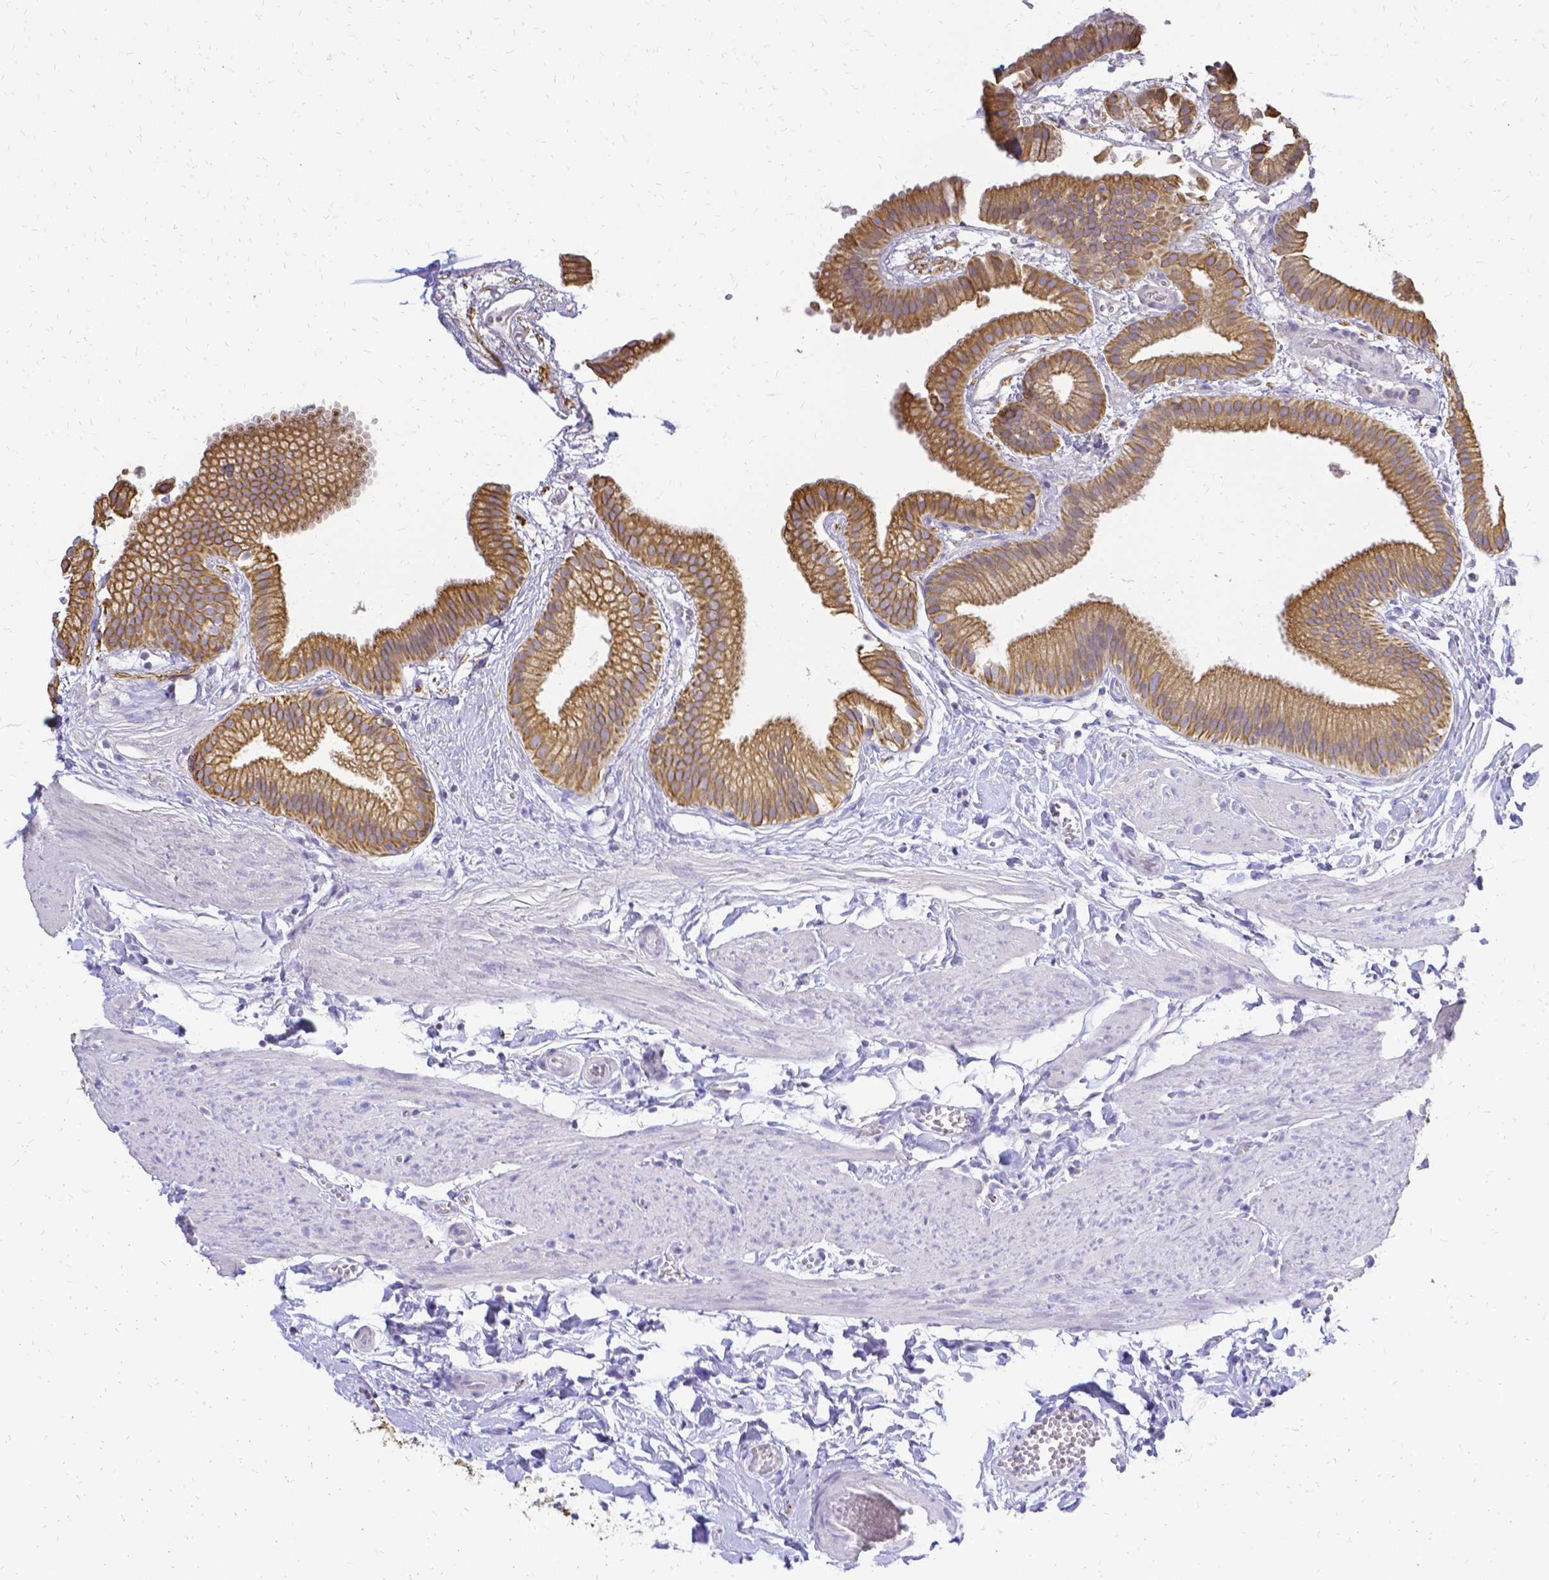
{"staining": {"intensity": "moderate", "quantity": ">75%", "location": "cytoplasmic/membranous"}, "tissue": "gallbladder", "cell_type": "Glandular cells", "image_type": "normal", "snomed": [{"axis": "morphology", "description": "Normal tissue, NOS"}, {"axis": "topography", "description": "Gallbladder"}], "caption": "Protein staining of normal gallbladder demonstrates moderate cytoplasmic/membranous positivity in about >75% of glandular cells. (Brightfield microscopy of DAB IHC at high magnification).", "gene": "CIB1", "patient": {"sex": "female", "age": 63}}